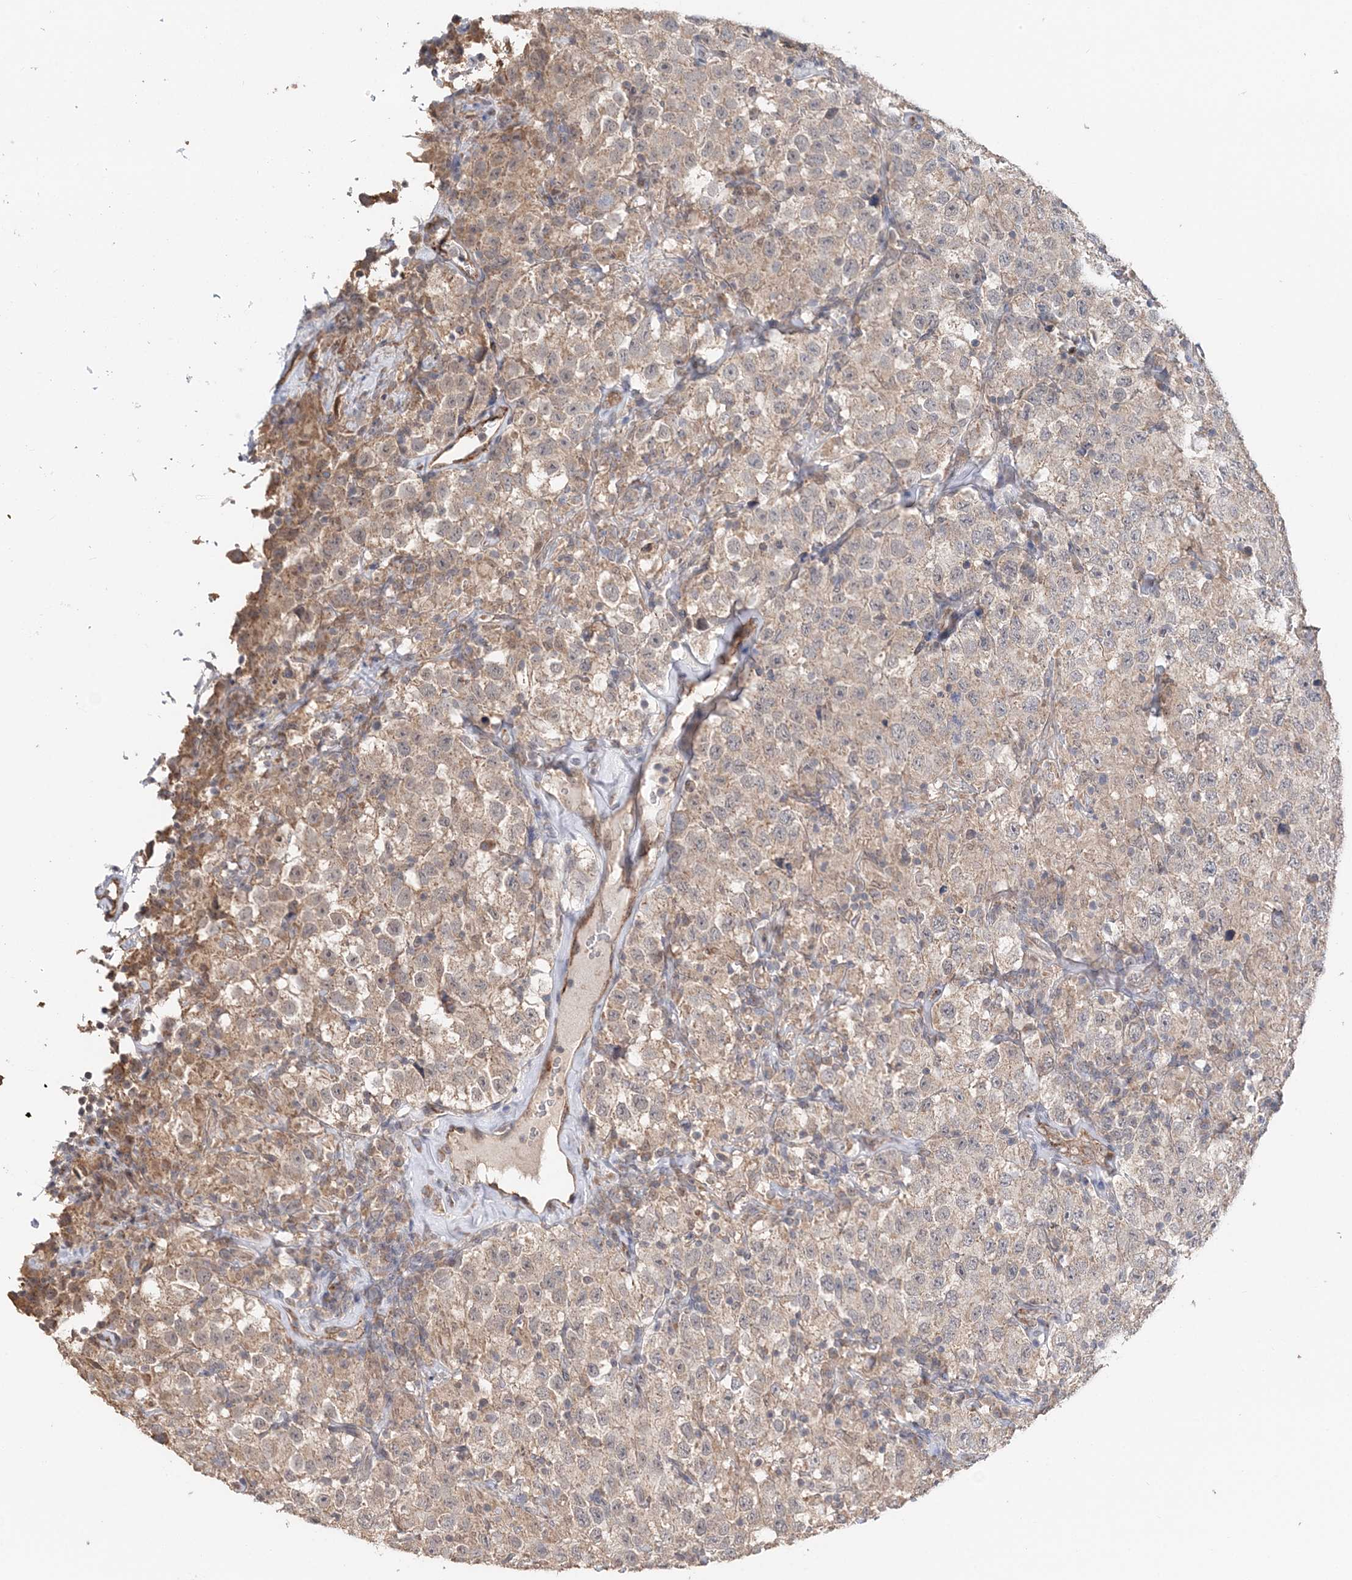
{"staining": {"intensity": "weak", "quantity": ">75%", "location": "cytoplasmic/membranous"}, "tissue": "testis cancer", "cell_type": "Tumor cells", "image_type": "cancer", "snomed": [{"axis": "morphology", "description": "Seminoma, NOS"}, {"axis": "topography", "description": "Testis"}], "caption": "Immunohistochemical staining of testis seminoma demonstrates low levels of weak cytoplasmic/membranous expression in approximately >75% of tumor cells.", "gene": "FBXO38", "patient": {"sex": "male", "age": 41}}